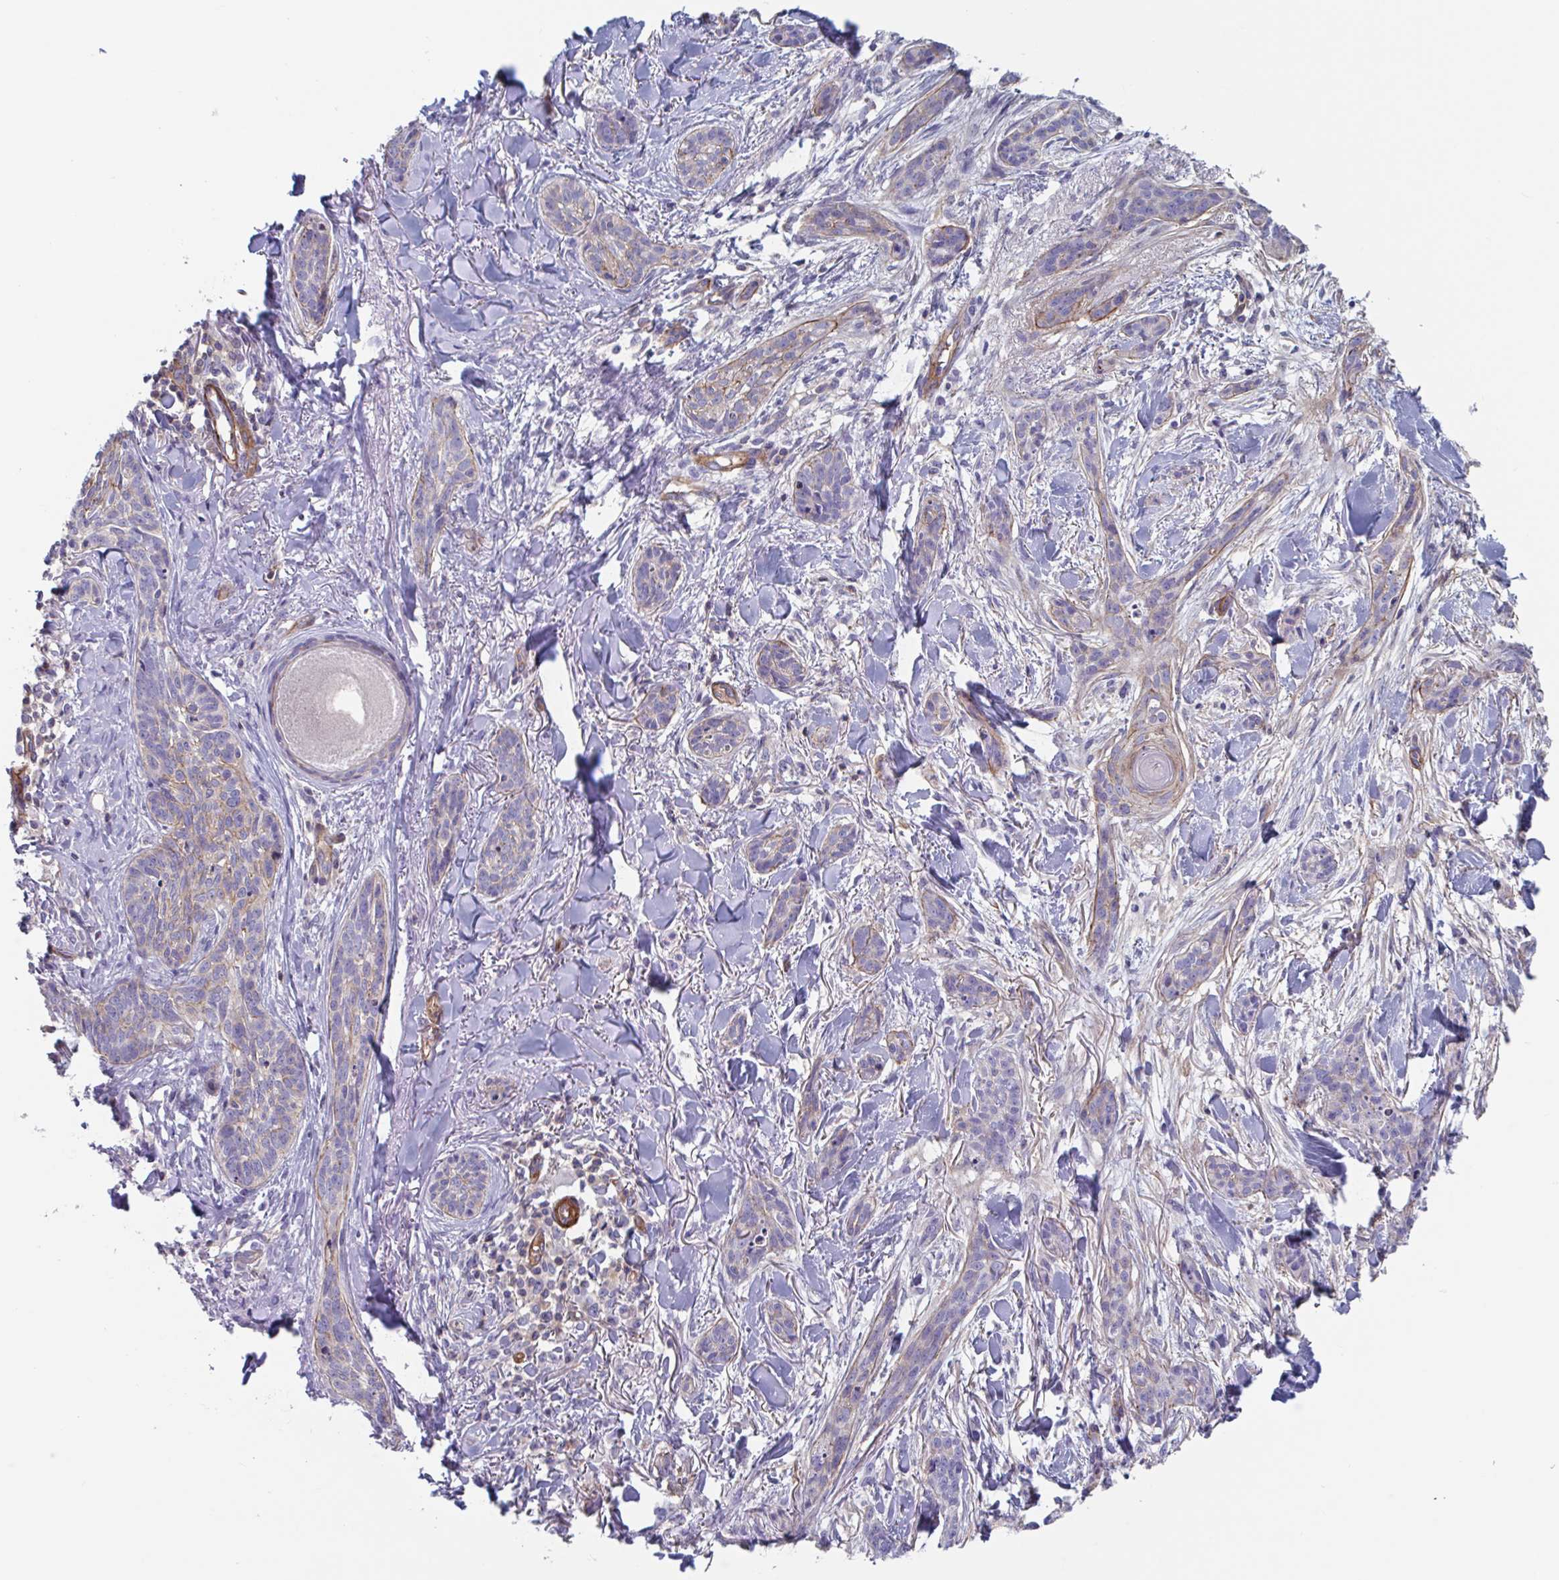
{"staining": {"intensity": "weak", "quantity": "<25%", "location": "cytoplasmic/membranous"}, "tissue": "skin cancer", "cell_type": "Tumor cells", "image_type": "cancer", "snomed": [{"axis": "morphology", "description": "Basal cell carcinoma"}, {"axis": "topography", "description": "Skin"}], "caption": "Immunohistochemical staining of human basal cell carcinoma (skin) reveals no significant staining in tumor cells.", "gene": "SHISA7", "patient": {"sex": "male", "age": 52}}